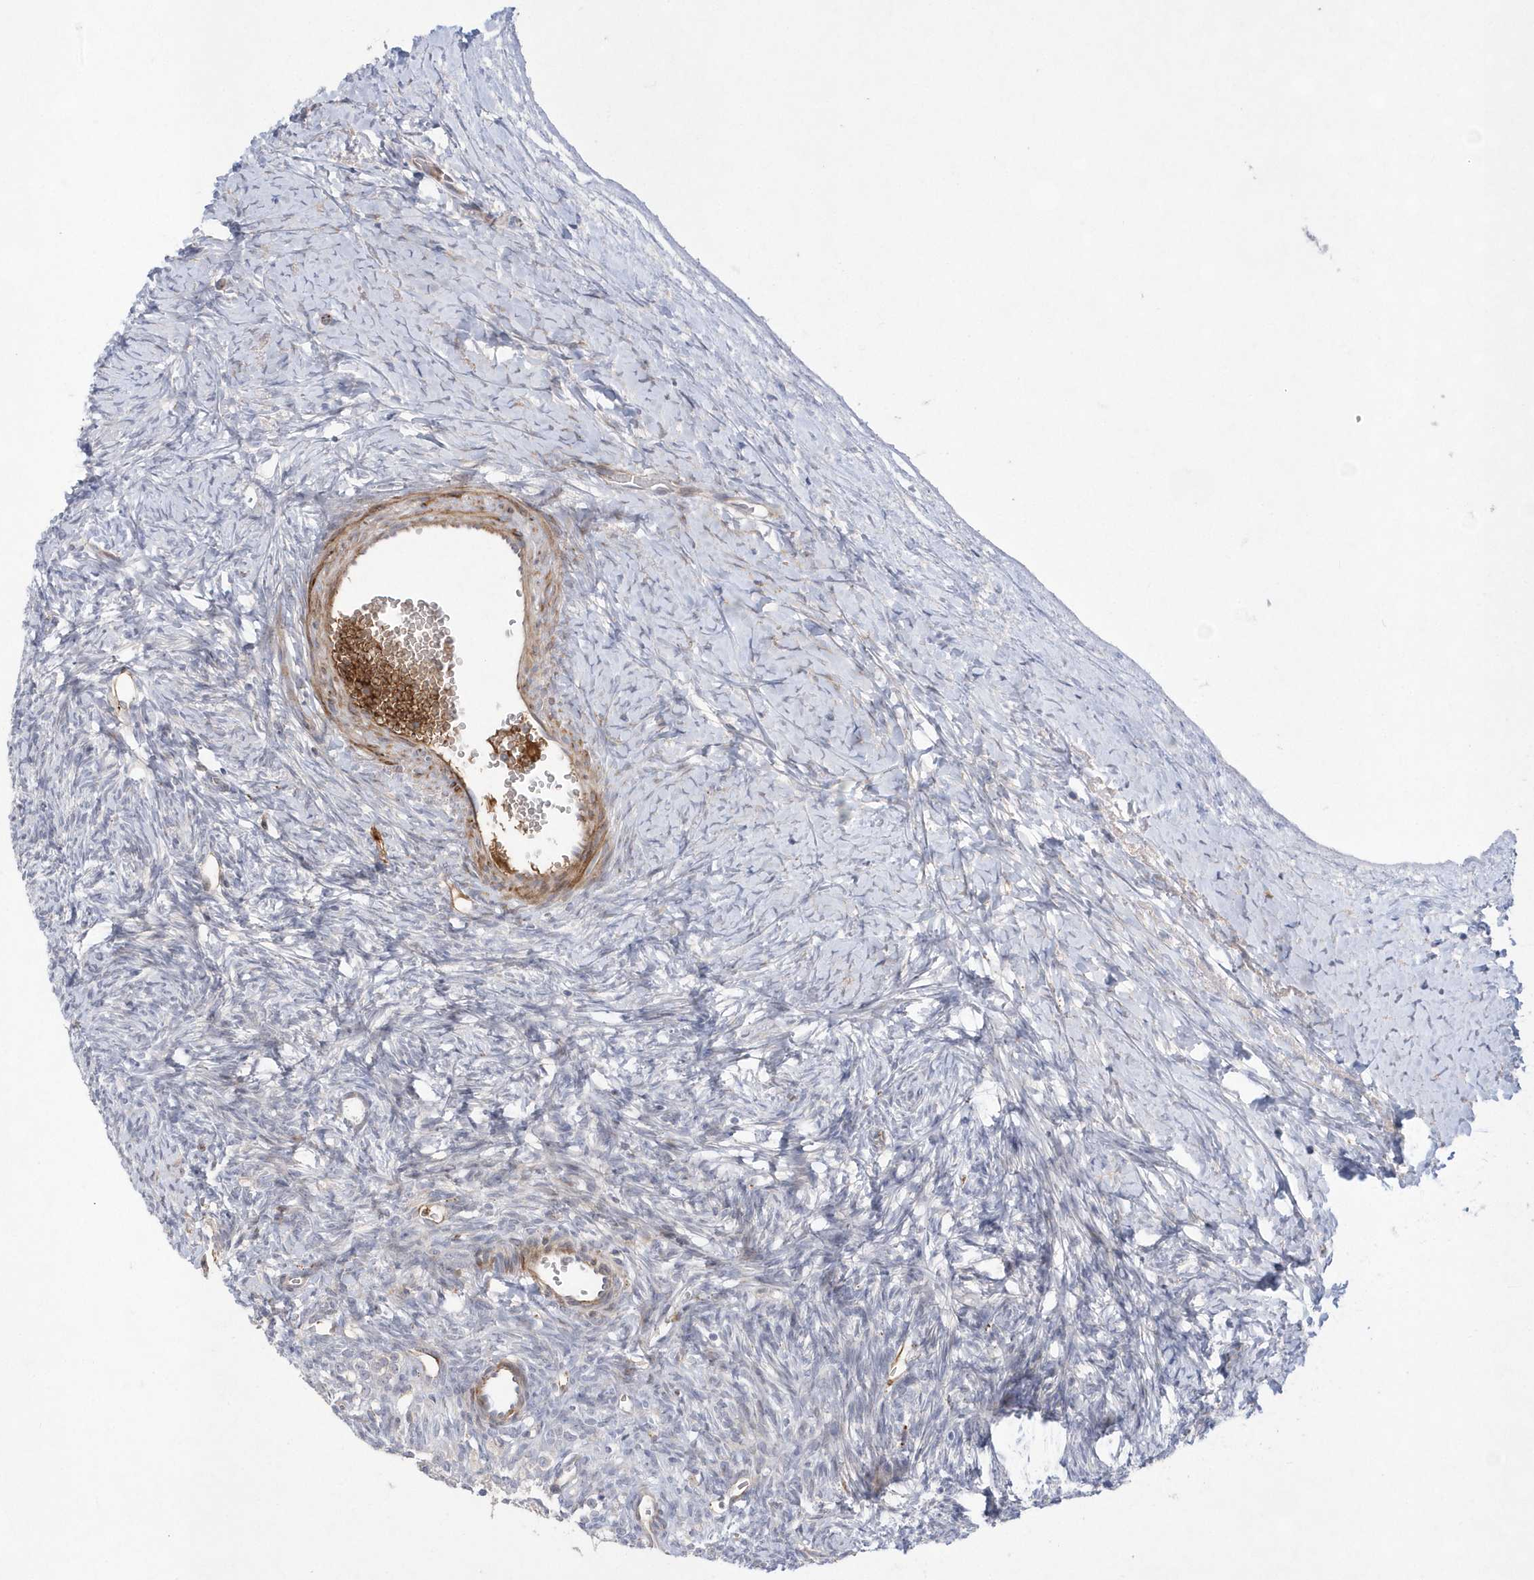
{"staining": {"intensity": "negative", "quantity": "none", "location": "none"}, "tissue": "ovary", "cell_type": "Ovarian stroma cells", "image_type": "normal", "snomed": [{"axis": "morphology", "description": "Normal tissue, NOS"}, {"axis": "morphology", "description": "Developmental malformation"}, {"axis": "topography", "description": "Ovary"}], "caption": "A high-resolution histopathology image shows immunohistochemistry staining of normal ovary, which shows no significant positivity in ovarian stroma cells. Nuclei are stained in blue.", "gene": "TMEM132B", "patient": {"sex": "female", "age": 39}}